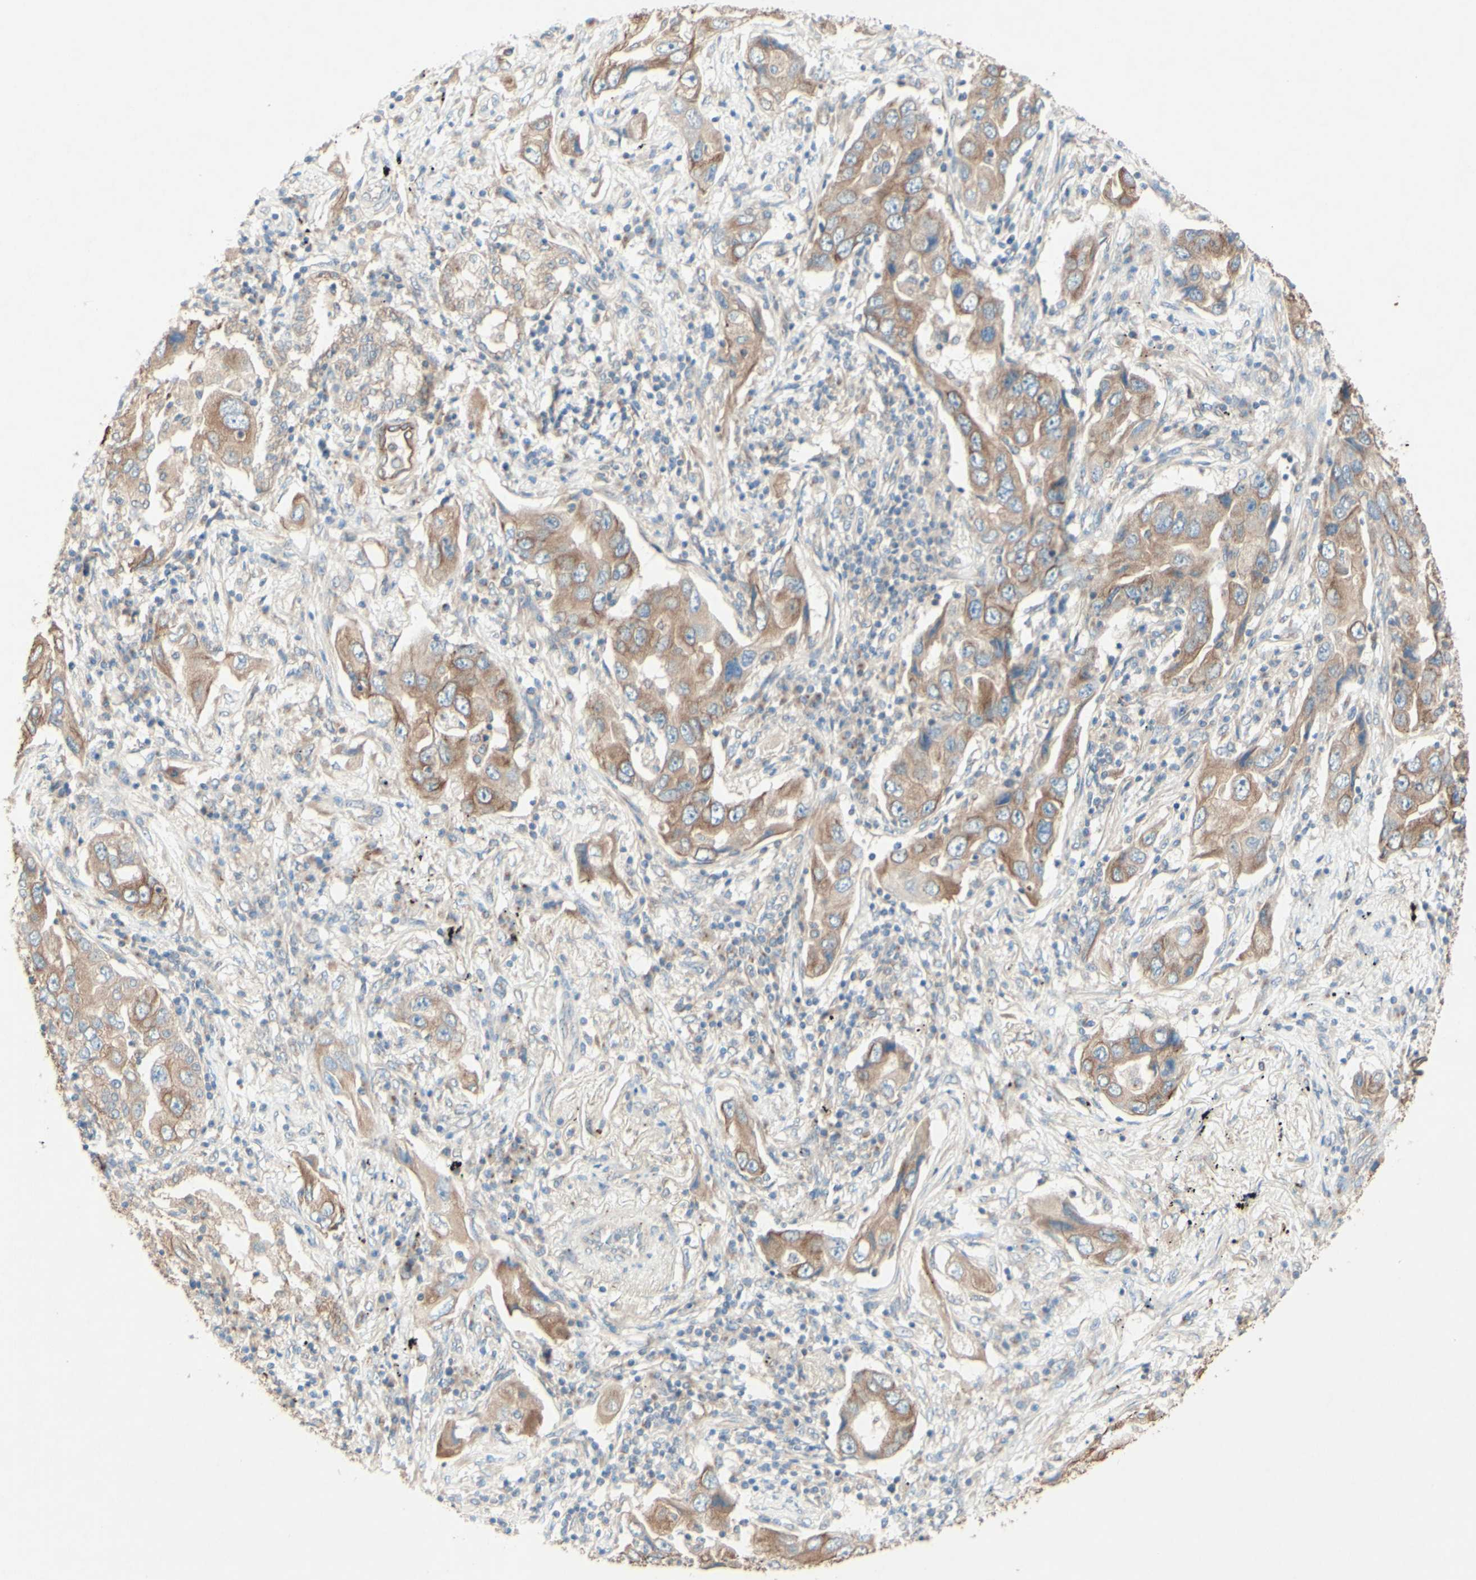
{"staining": {"intensity": "moderate", "quantity": ">75%", "location": "cytoplasmic/membranous"}, "tissue": "lung cancer", "cell_type": "Tumor cells", "image_type": "cancer", "snomed": [{"axis": "morphology", "description": "Adenocarcinoma, NOS"}, {"axis": "topography", "description": "Lung"}], "caption": "IHC of adenocarcinoma (lung) reveals medium levels of moderate cytoplasmic/membranous positivity in about >75% of tumor cells. (brown staining indicates protein expression, while blue staining denotes nuclei).", "gene": "MTM1", "patient": {"sex": "female", "age": 65}}